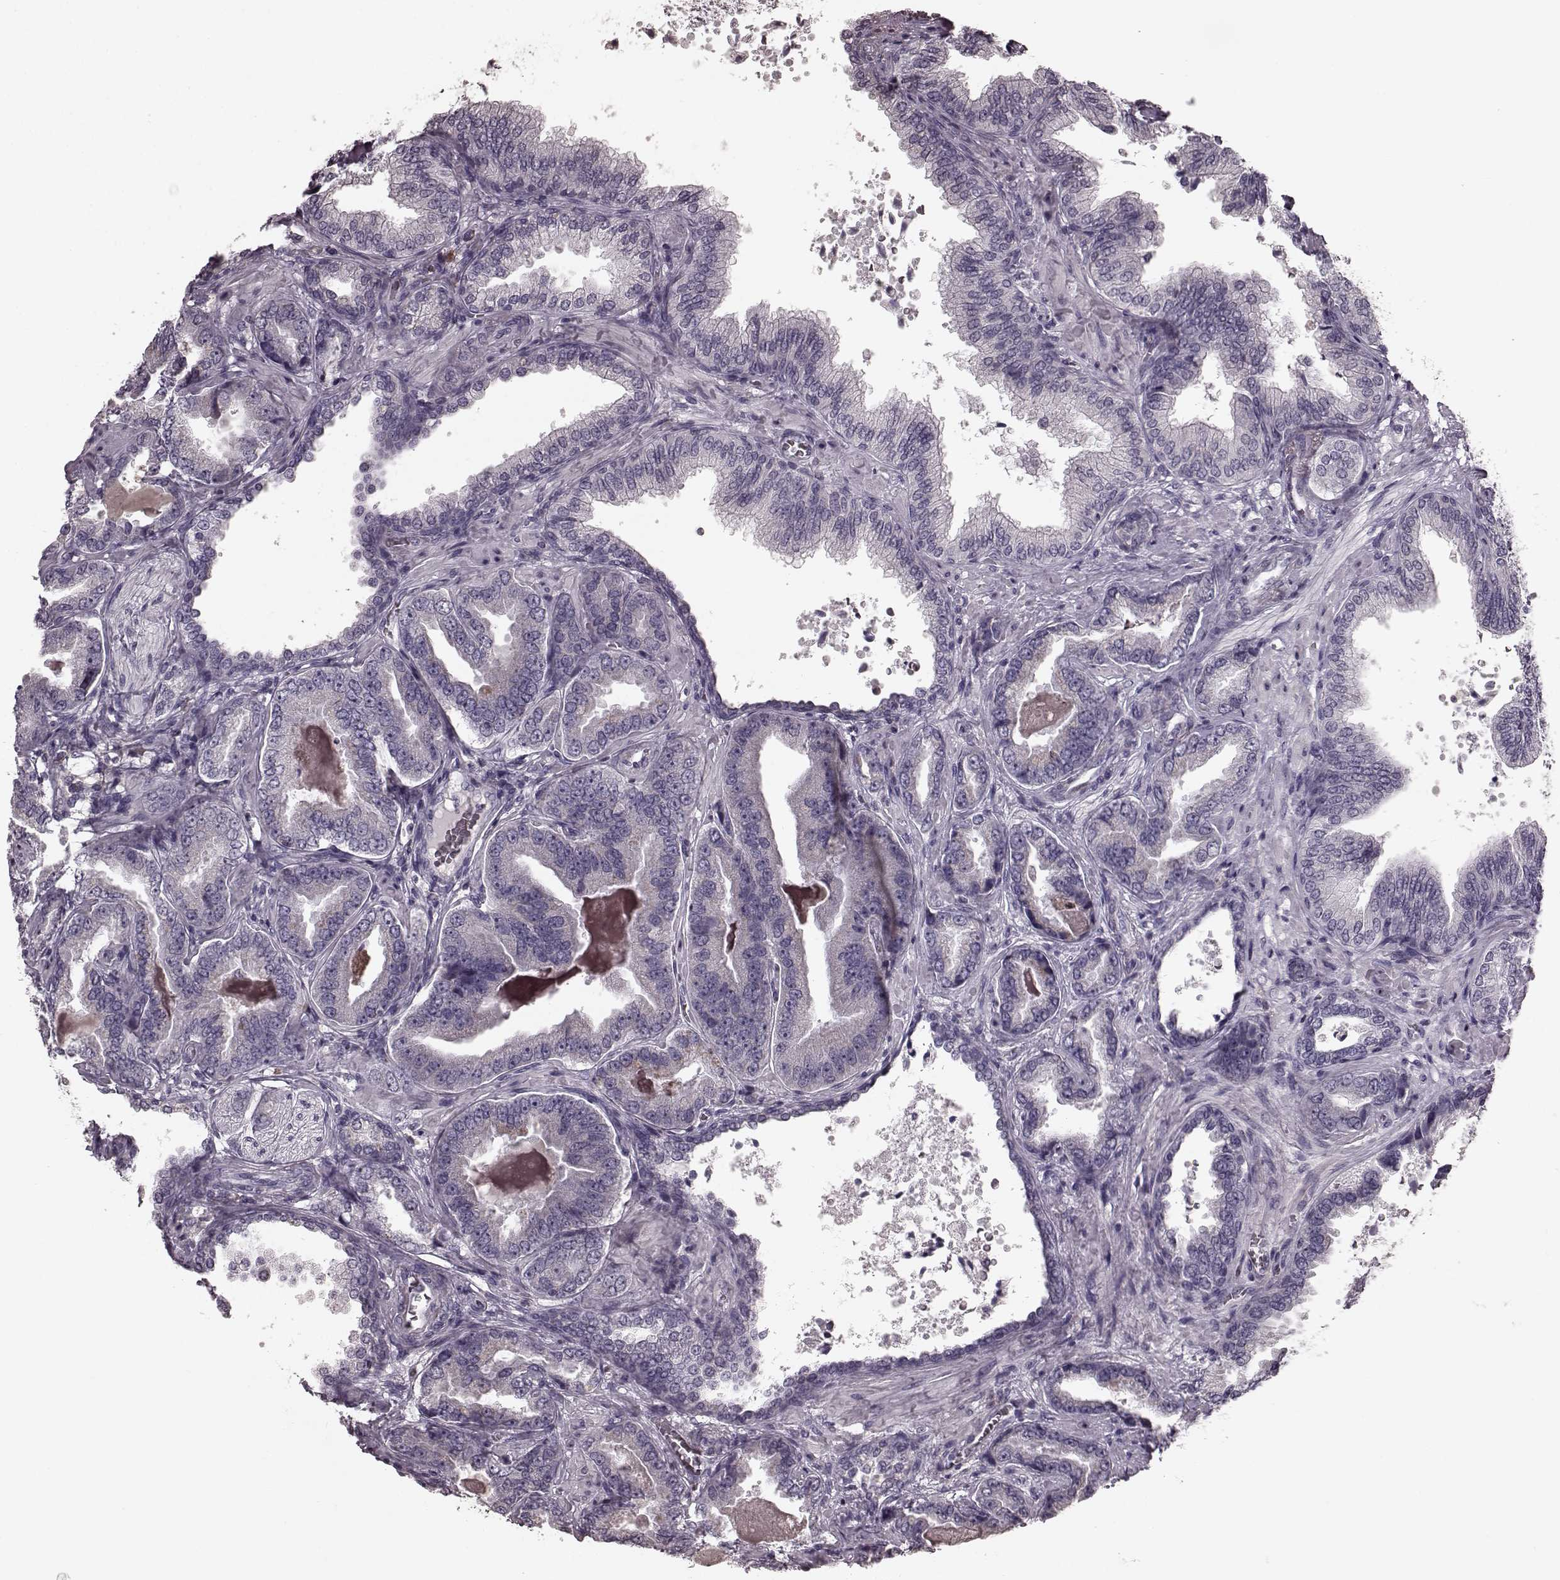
{"staining": {"intensity": "negative", "quantity": "none", "location": "none"}, "tissue": "prostate cancer", "cell_type": "Tumor cells", "image_type": "cancer", "snomed": [{"axis": "morphology", "description": "Adenocarcinoma, NOS"}, {"axis": "topography", "description": "Prostate"}], "caption": "High power microscopy micrograph of an IHC histopathology image of prostate cancer (adenocarcinoma), revealing no significant staining in tumor cells.", "gene": "CD28", "patient": {"sex": "male", "age": 64}}